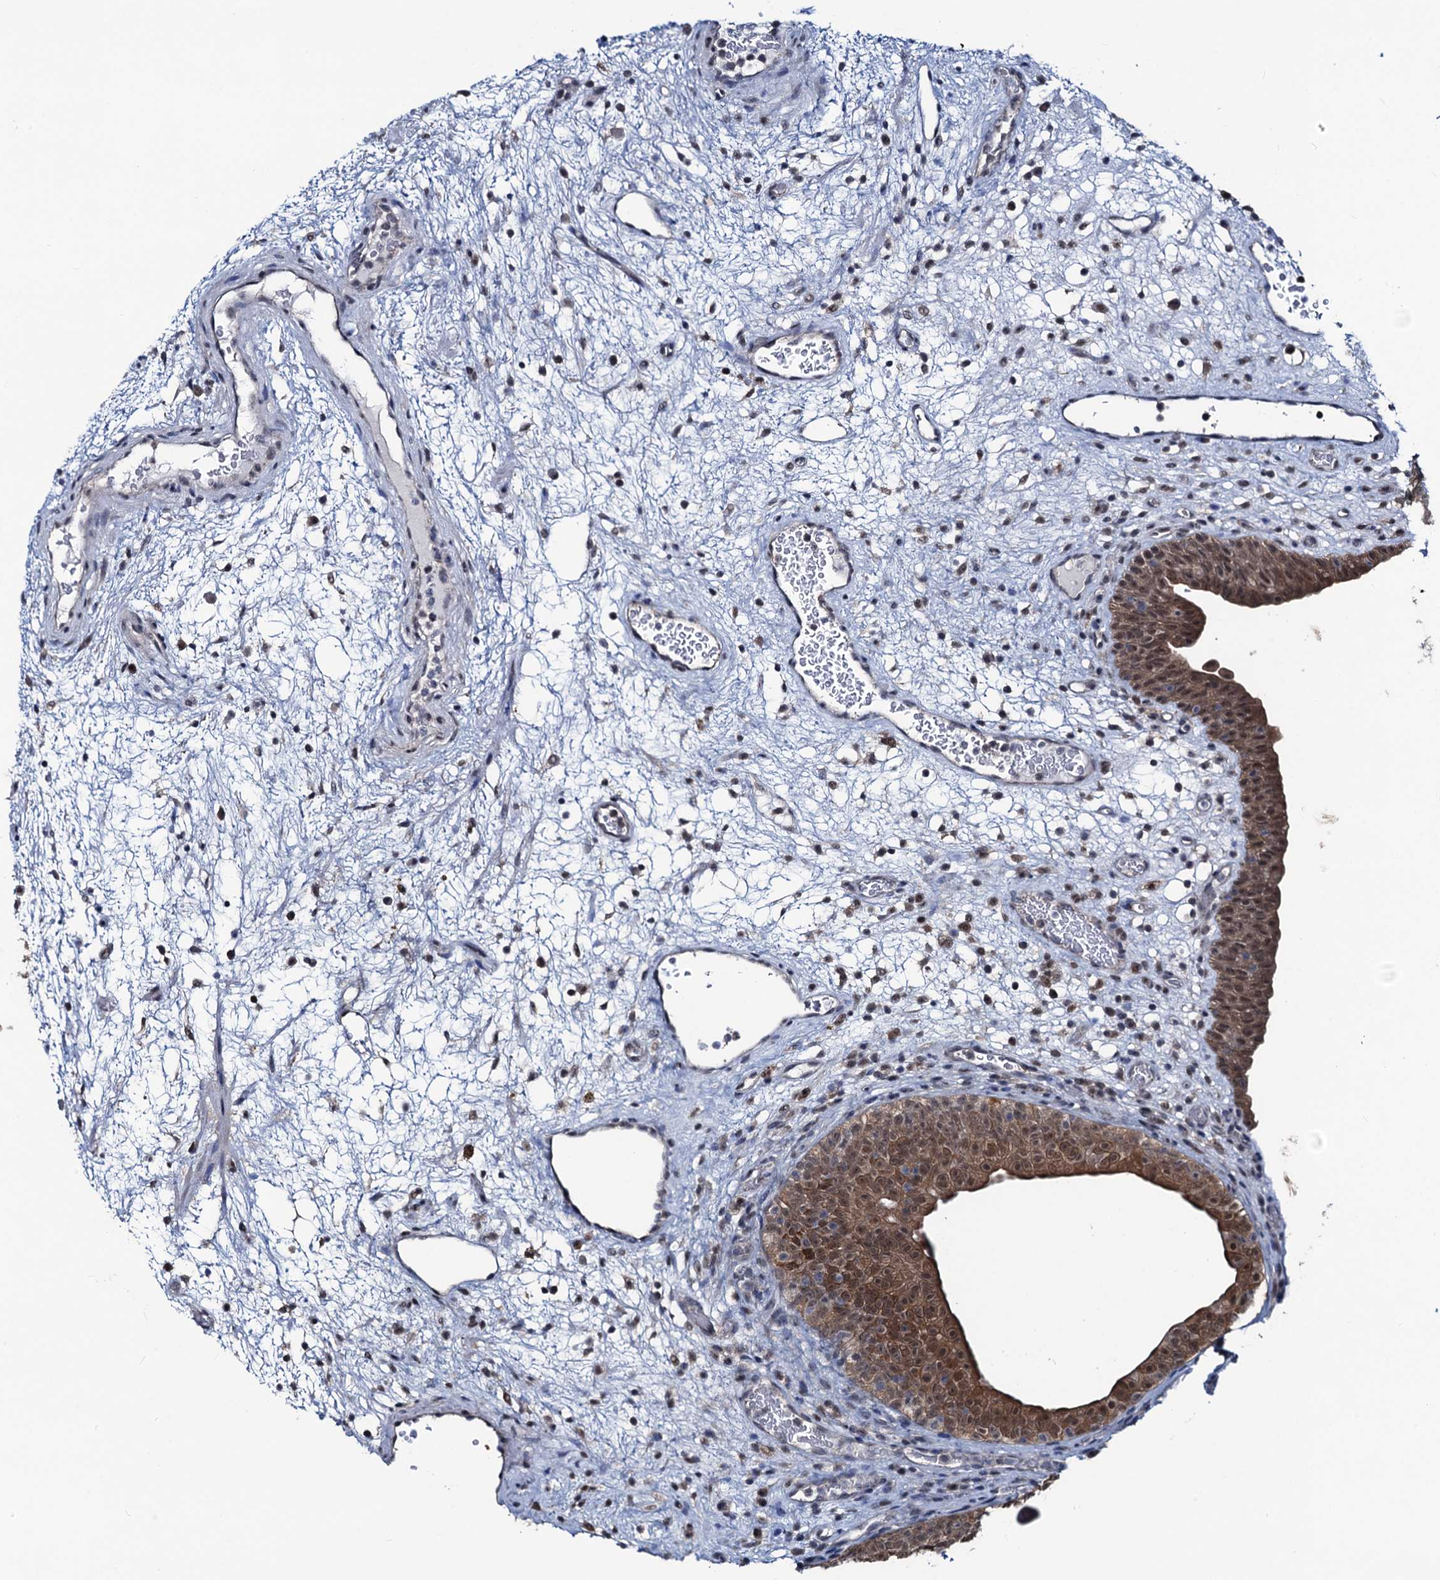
{"staining": {"intensity": "moderate", "quantity": ">75%", "location": "cytoplasmic/membranous,nuclear"}, "tissue": "urinary bladder", "cell_type": "Urothelial cells", "image_type": "normal", "snomed": [{"axis": "morphology", "description": "Normal tissue, NOS"}, {"axis": "topography", "description": "Urinary bladder"}], "caption": "Protein expression by IHC exhibits moderate cytoplasmic/membranous,nuclear expression in about >75% of urothelial cells in benign urinary bladder.", "gene": "RTKN2", "patient": {"sex": "male", "age": 71}}